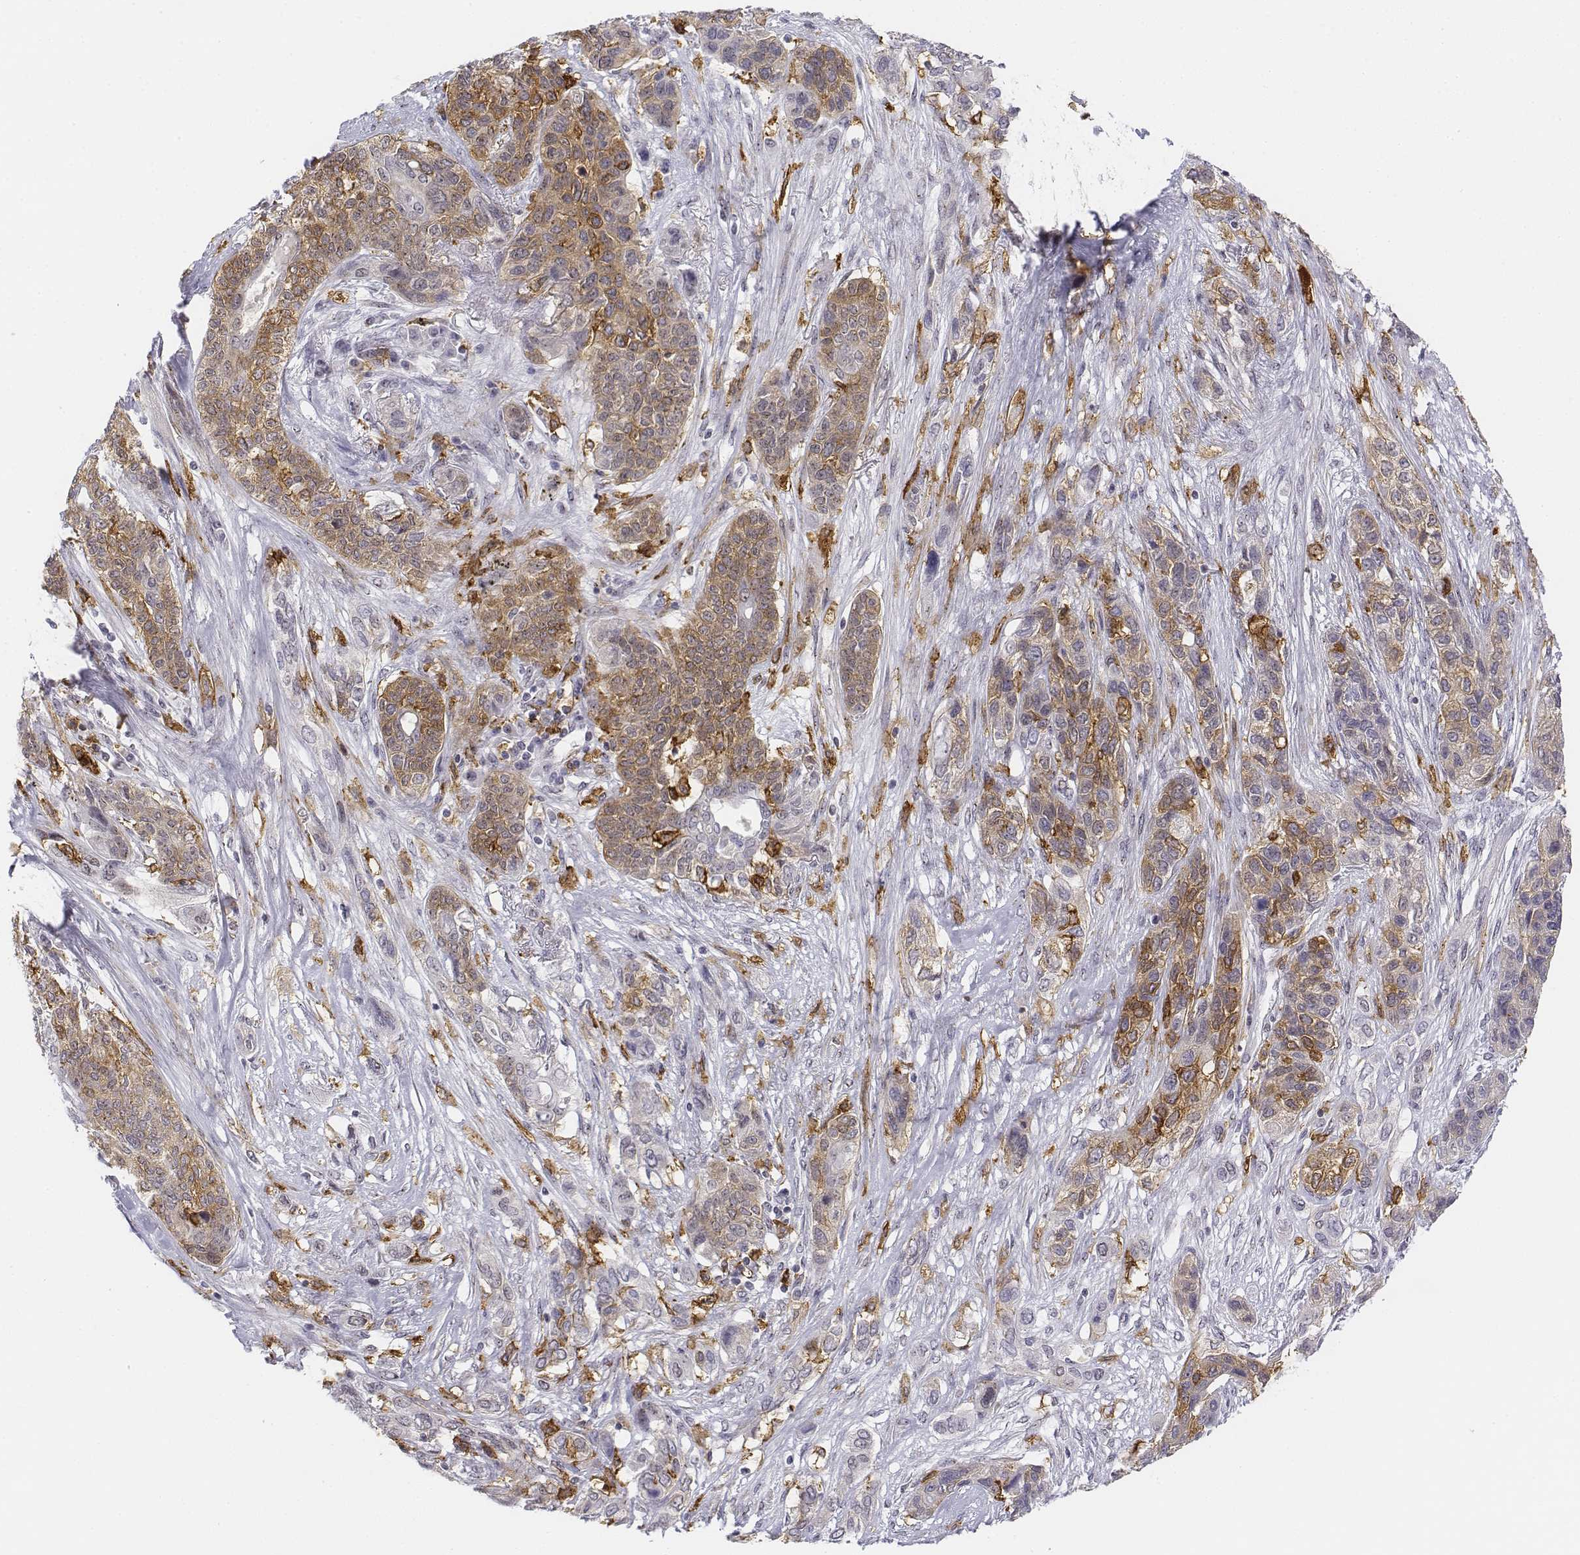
{"staining": {"intensity": "moderate", "quantity": ">75%", "location": "cytoplasmic/membranous"}, "tissue": "lung cancer", "cell_type": "Tumor cells", "image_type": "cancer", "snomed": [{"axis": "morphology", "description": "Squamous cell carcinoma, NOS"}, {"axis": "topography", "description": "Lung"}], "caption": "Lung squamous cell carcinoma stained with DAB (3,3'-diaminobenzidine) immunohistochemistry (IHC) reveals medium levels of moderate cytoplasmic/membranous expression in about >75% of tumor cells.", "gene": "CD14", "patient": {"sex": "female", "age": 70}}